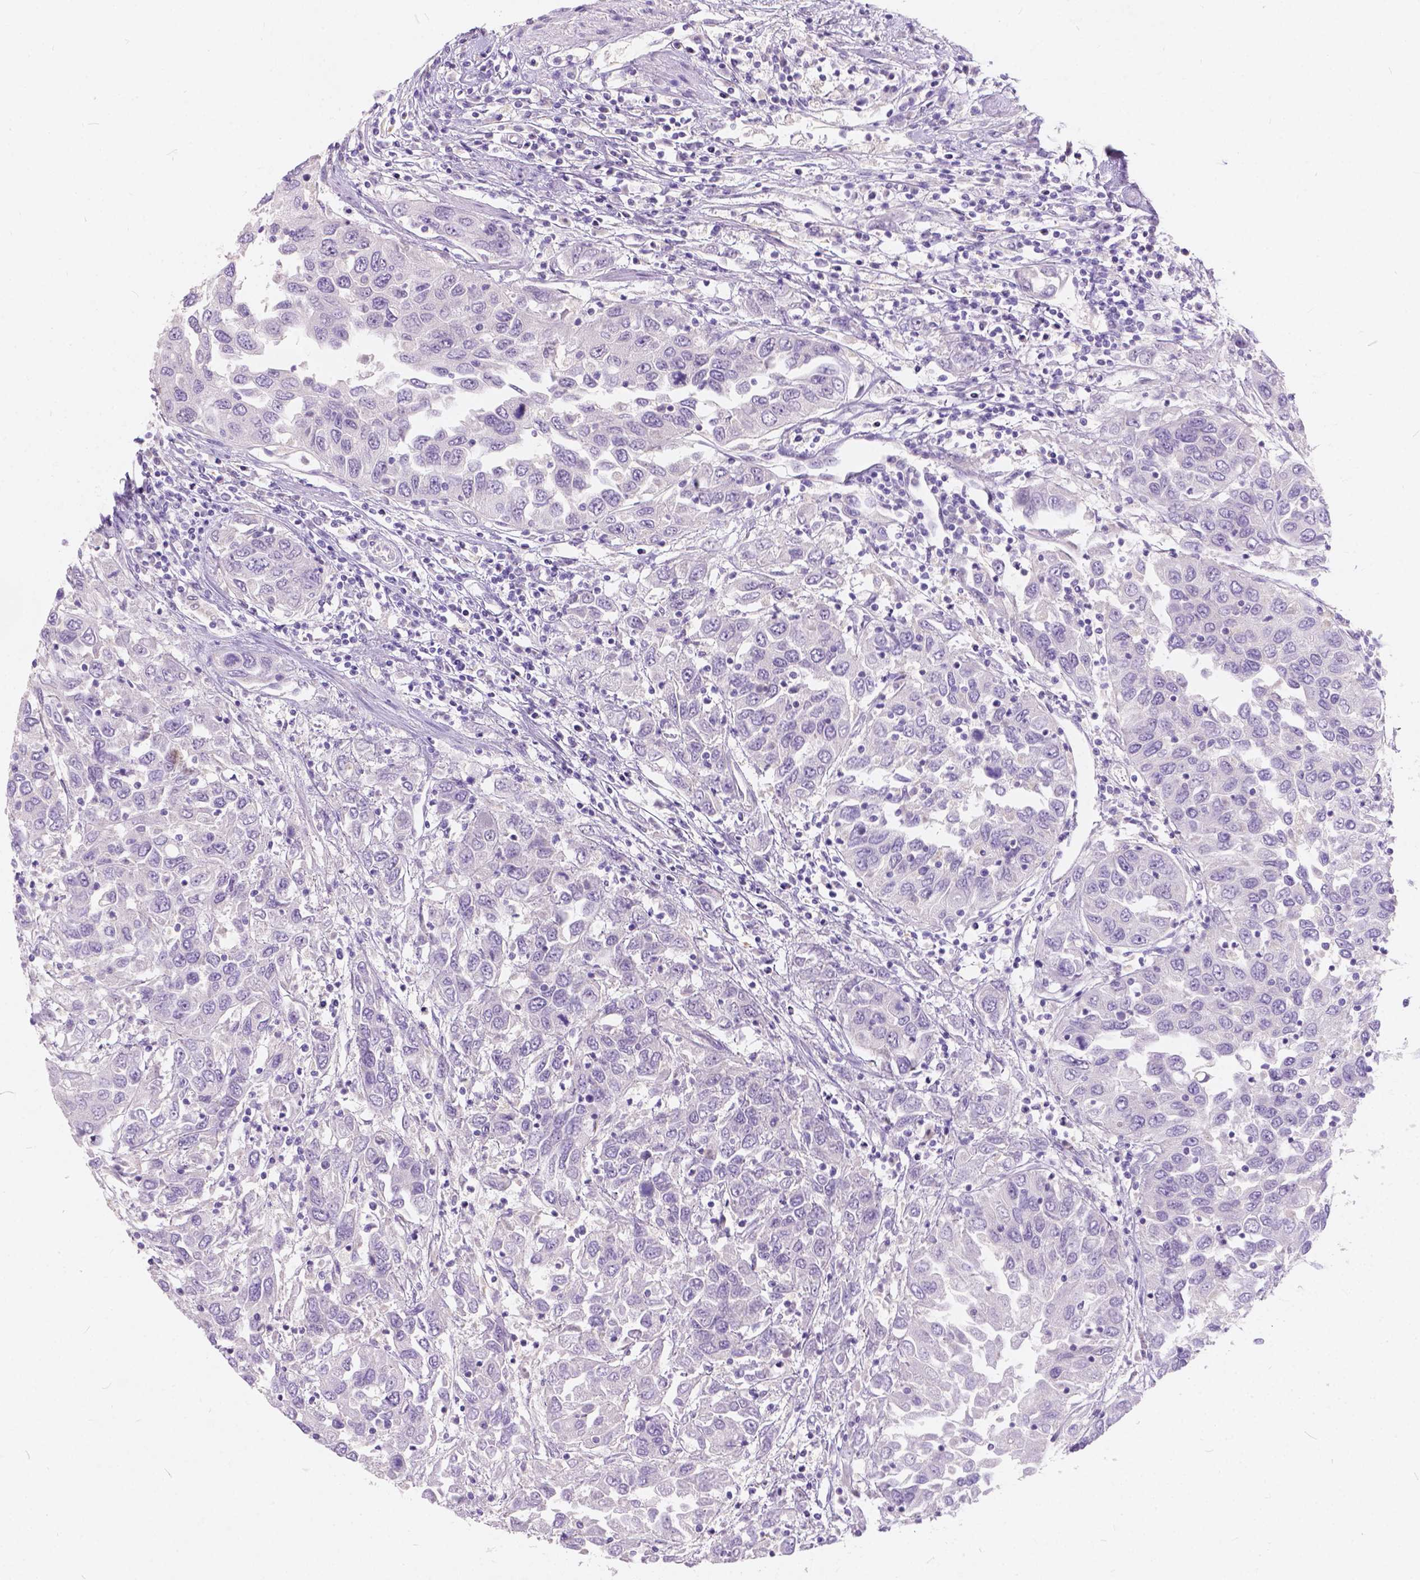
{"staining": {"intensity": "negative", "quantity": "none", "location": "none"}, "tissue": "urothelial cancer", "cell_type": "Tumor cells", "image_type": "cancer", "snomed": [{"axis": "morphology", "description": "Urothelial carcinoma, High grade"}, {"axis": "topography", "description": "Urinary bladder"}], "caption": "High power microscopy micrograph of an IHC histopathology image of urothelial carcinoma (high-grade), revealing no significant staining in tumor cells.", "gene": "PEX11G", "patient": {"sex": "male", "age": 76}}